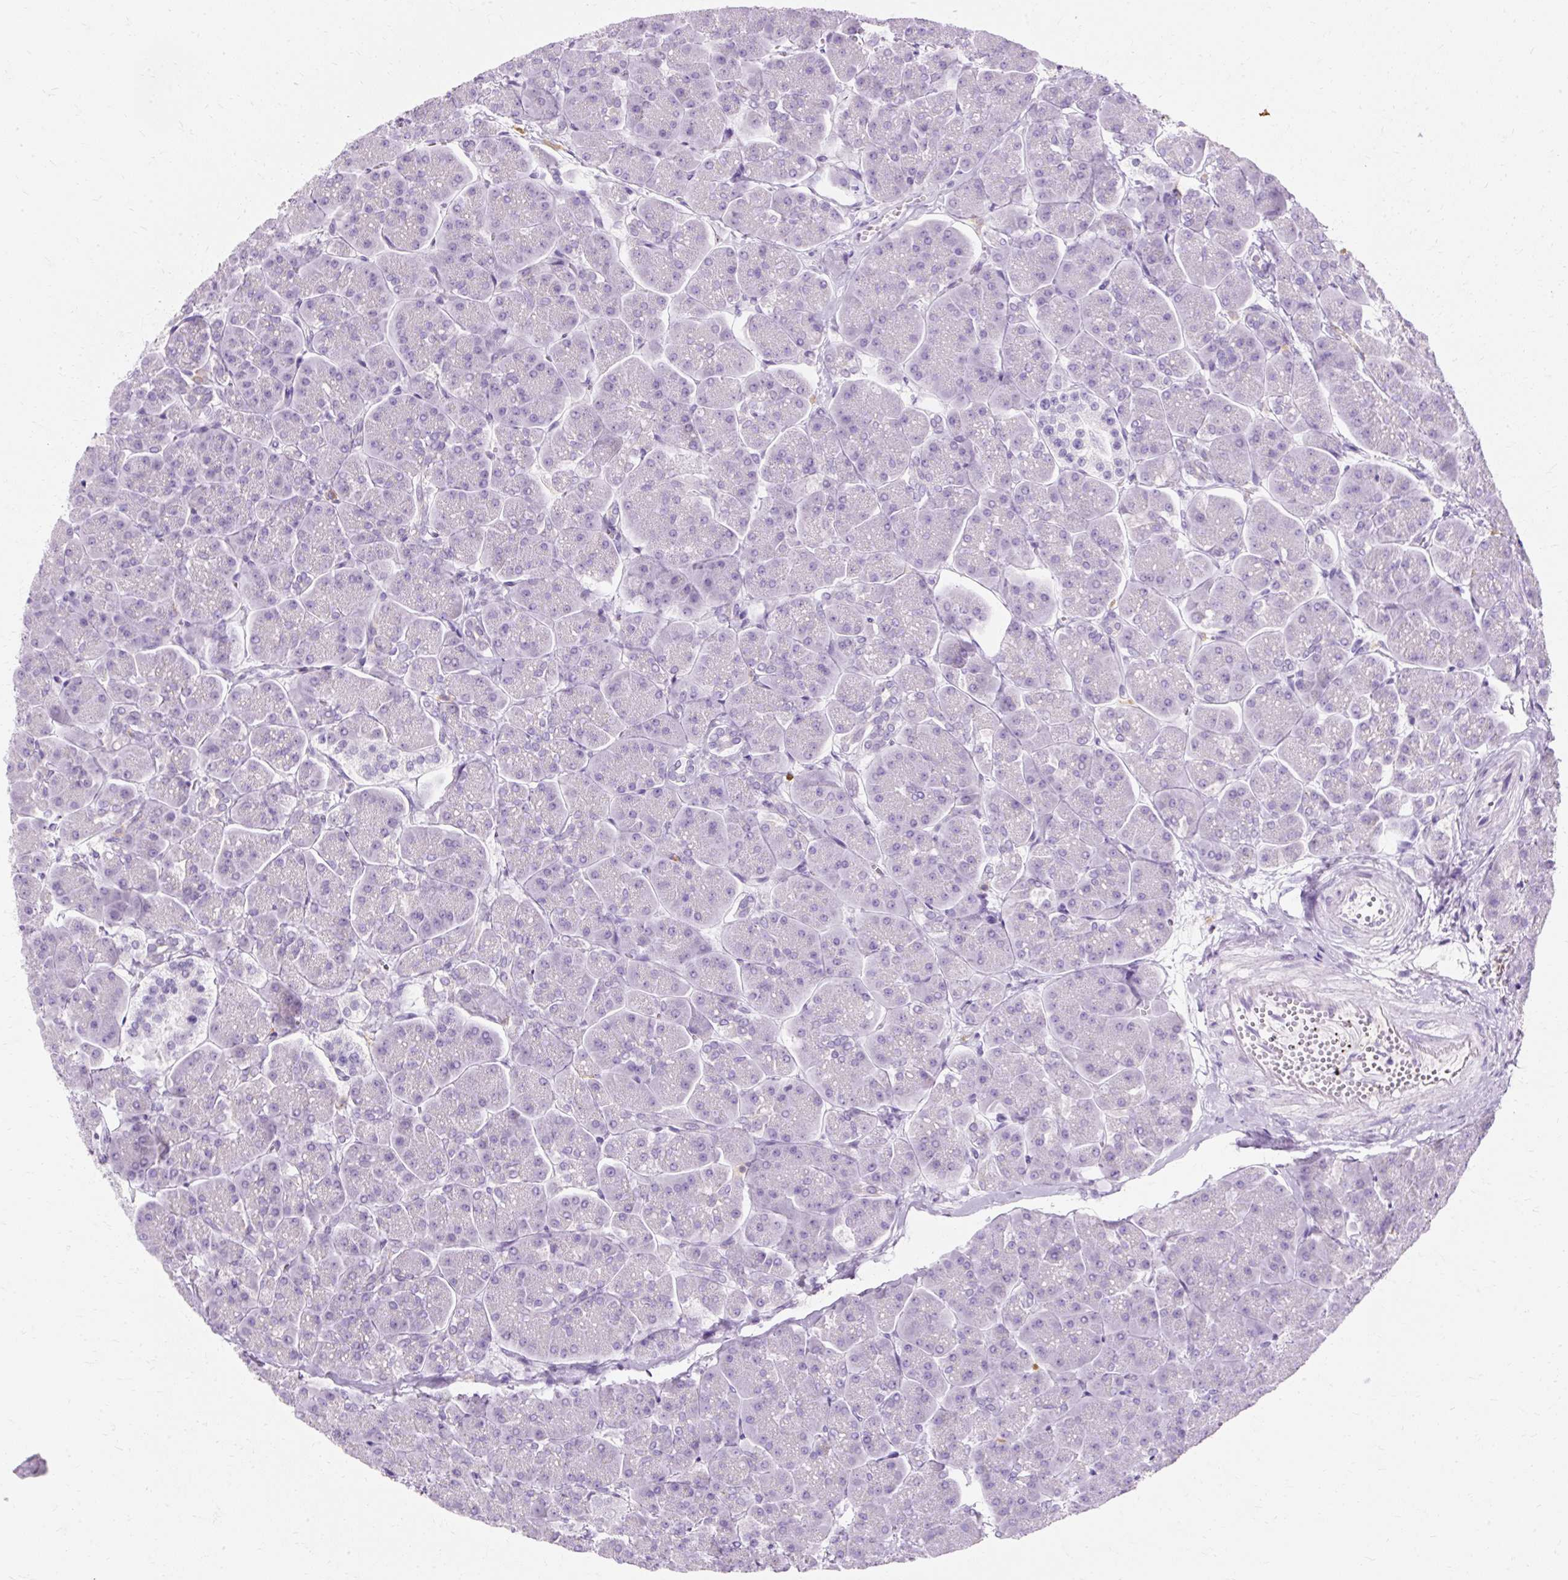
{"staining": {"intensity": "negative", "quantity": "none", "location": "none"}, "tissue": "pancreas", "cell_type": "Exocrine glandular cells", "image_type": "normal", "snomed": [{"axis": "morphology", "description": "Normal tissue, NOS"}, {"axis": "topography", "description": "Pancreas"}, {"axis": "topography", "description": "Peripheral nerve tissue"}], "caption": "An IHC image of normal pancreas is shown. There is no staining in exocrine glandular cells of pancreas. Brightfield microscopy of IHC stained with DAB (3,3'-diaminobenzidine) (brown) and hematoxylin (blue), captured at high magnification.", "gene": "DEFA1B", "patient": {"sex": "male", "age": 54}}